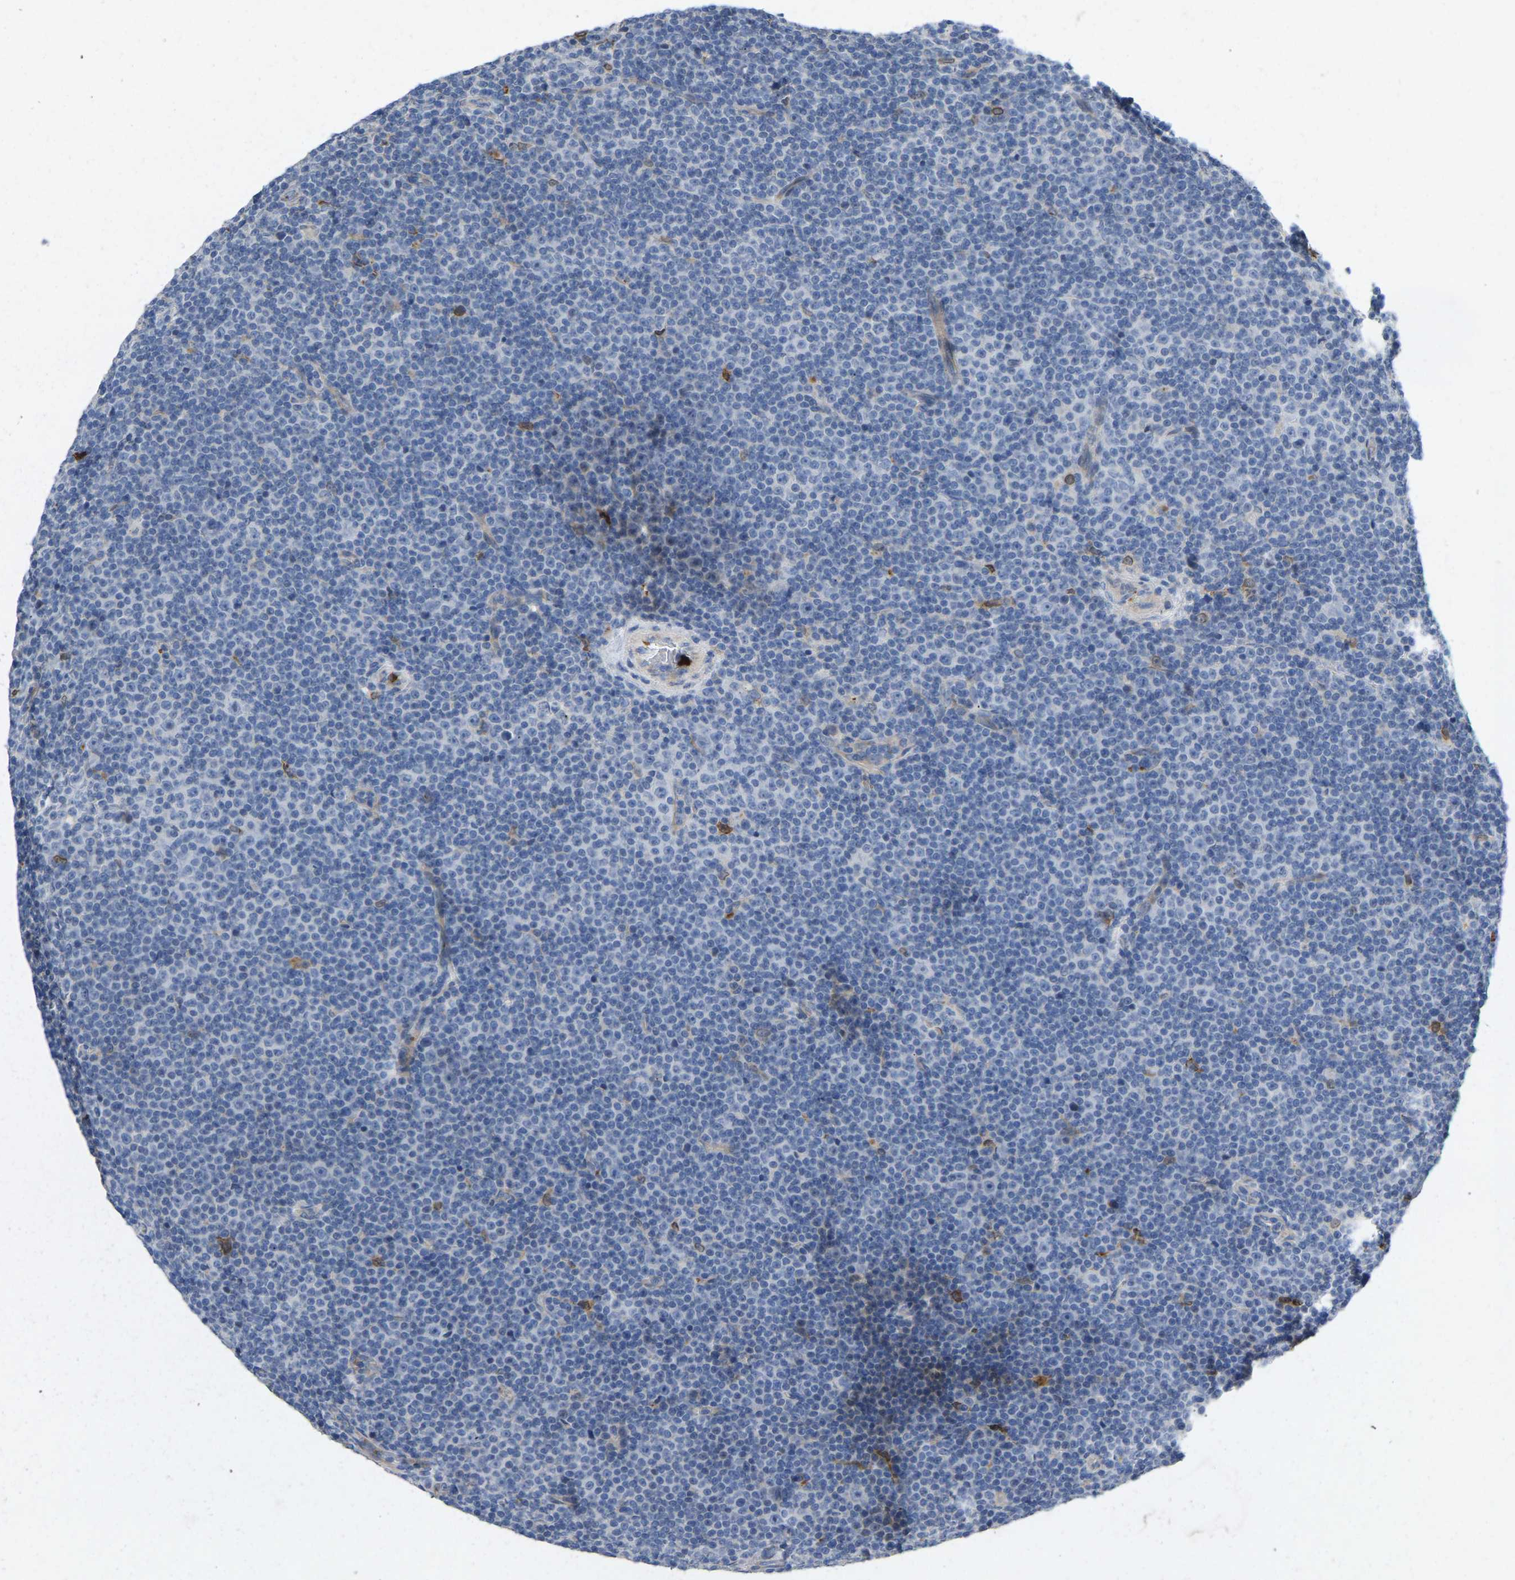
{"staining": {"intensity": "negative", "quantity": "none", "location": "none"}, "tissue": "lymphoma", "cell_type": "Tumor cells", "image_type": "cancer", "snomed": [{"axis": "morphology", "description": "Malignant lymphoma, non-Hodgkin's type, Low grade"}, {"axis": "topography", "description": "Lymph node"}], "caption": "This is a histopathology image of immunohistochemistry (IHC) staining of lymphoma, which shows no positivity in tumor cells.", "gene": "RHEB", "patient": {"sex": "female", "age": 67}}